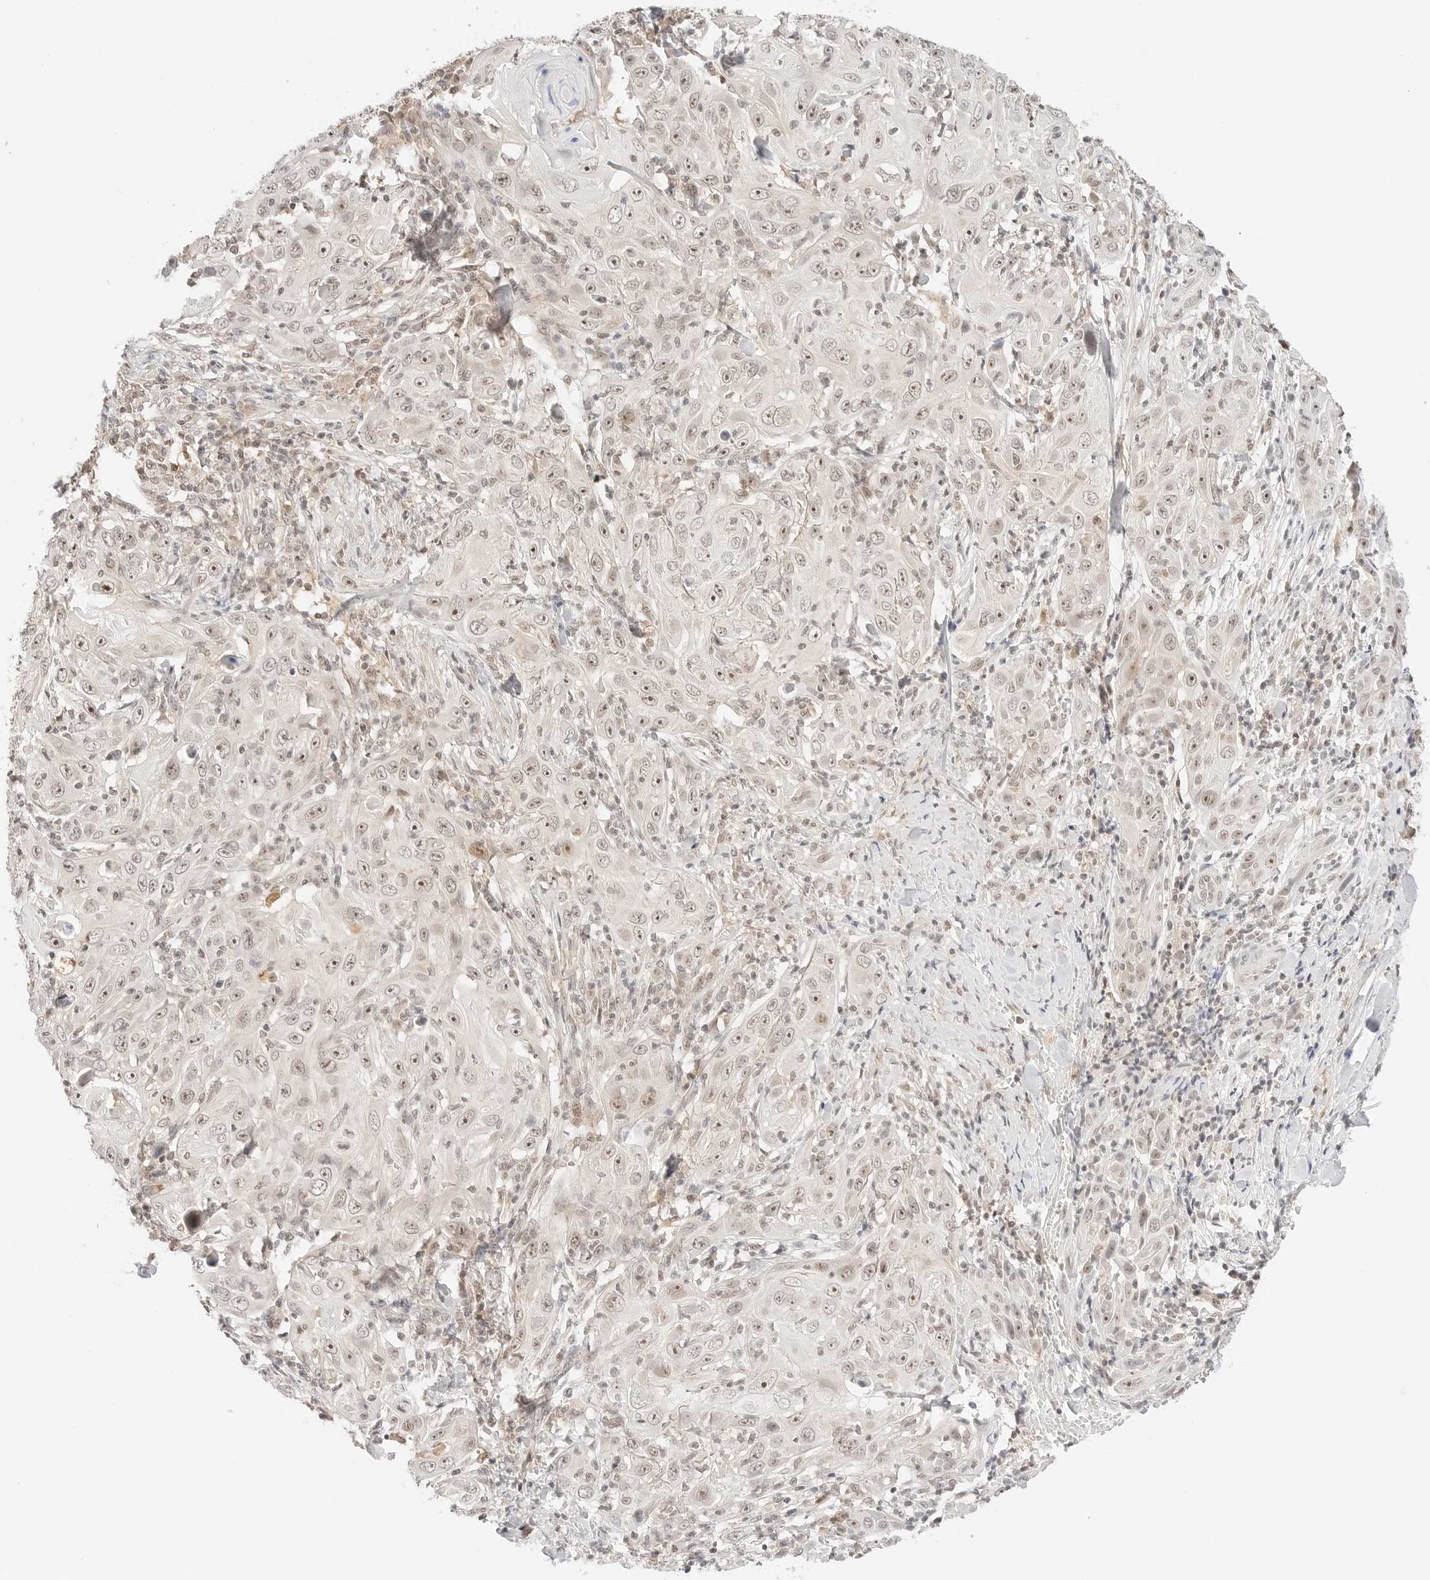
{"staining": {"intensity": "moderate", "quantity": ">75%", "location": "nuclear"}, "tissue": "skin cancer", "cell_type": "Tumor cells", "image_type": "cancer", "snomed": [{"axis": "morphology", "description": "Squamous cell carcinoma, NOS"}, {"axis": "topography", "description": "Skin"}], "caption": "Skin squamous cell carcinoma was stained to show a protein in brown. There is medium levels of moderate nuclear expression in about >75% of tumor cells. (IHC, brightfield microscopy, high magnification).", "gene": "RPS6KL1", "patient": {"sex": "female", "age": 88}}